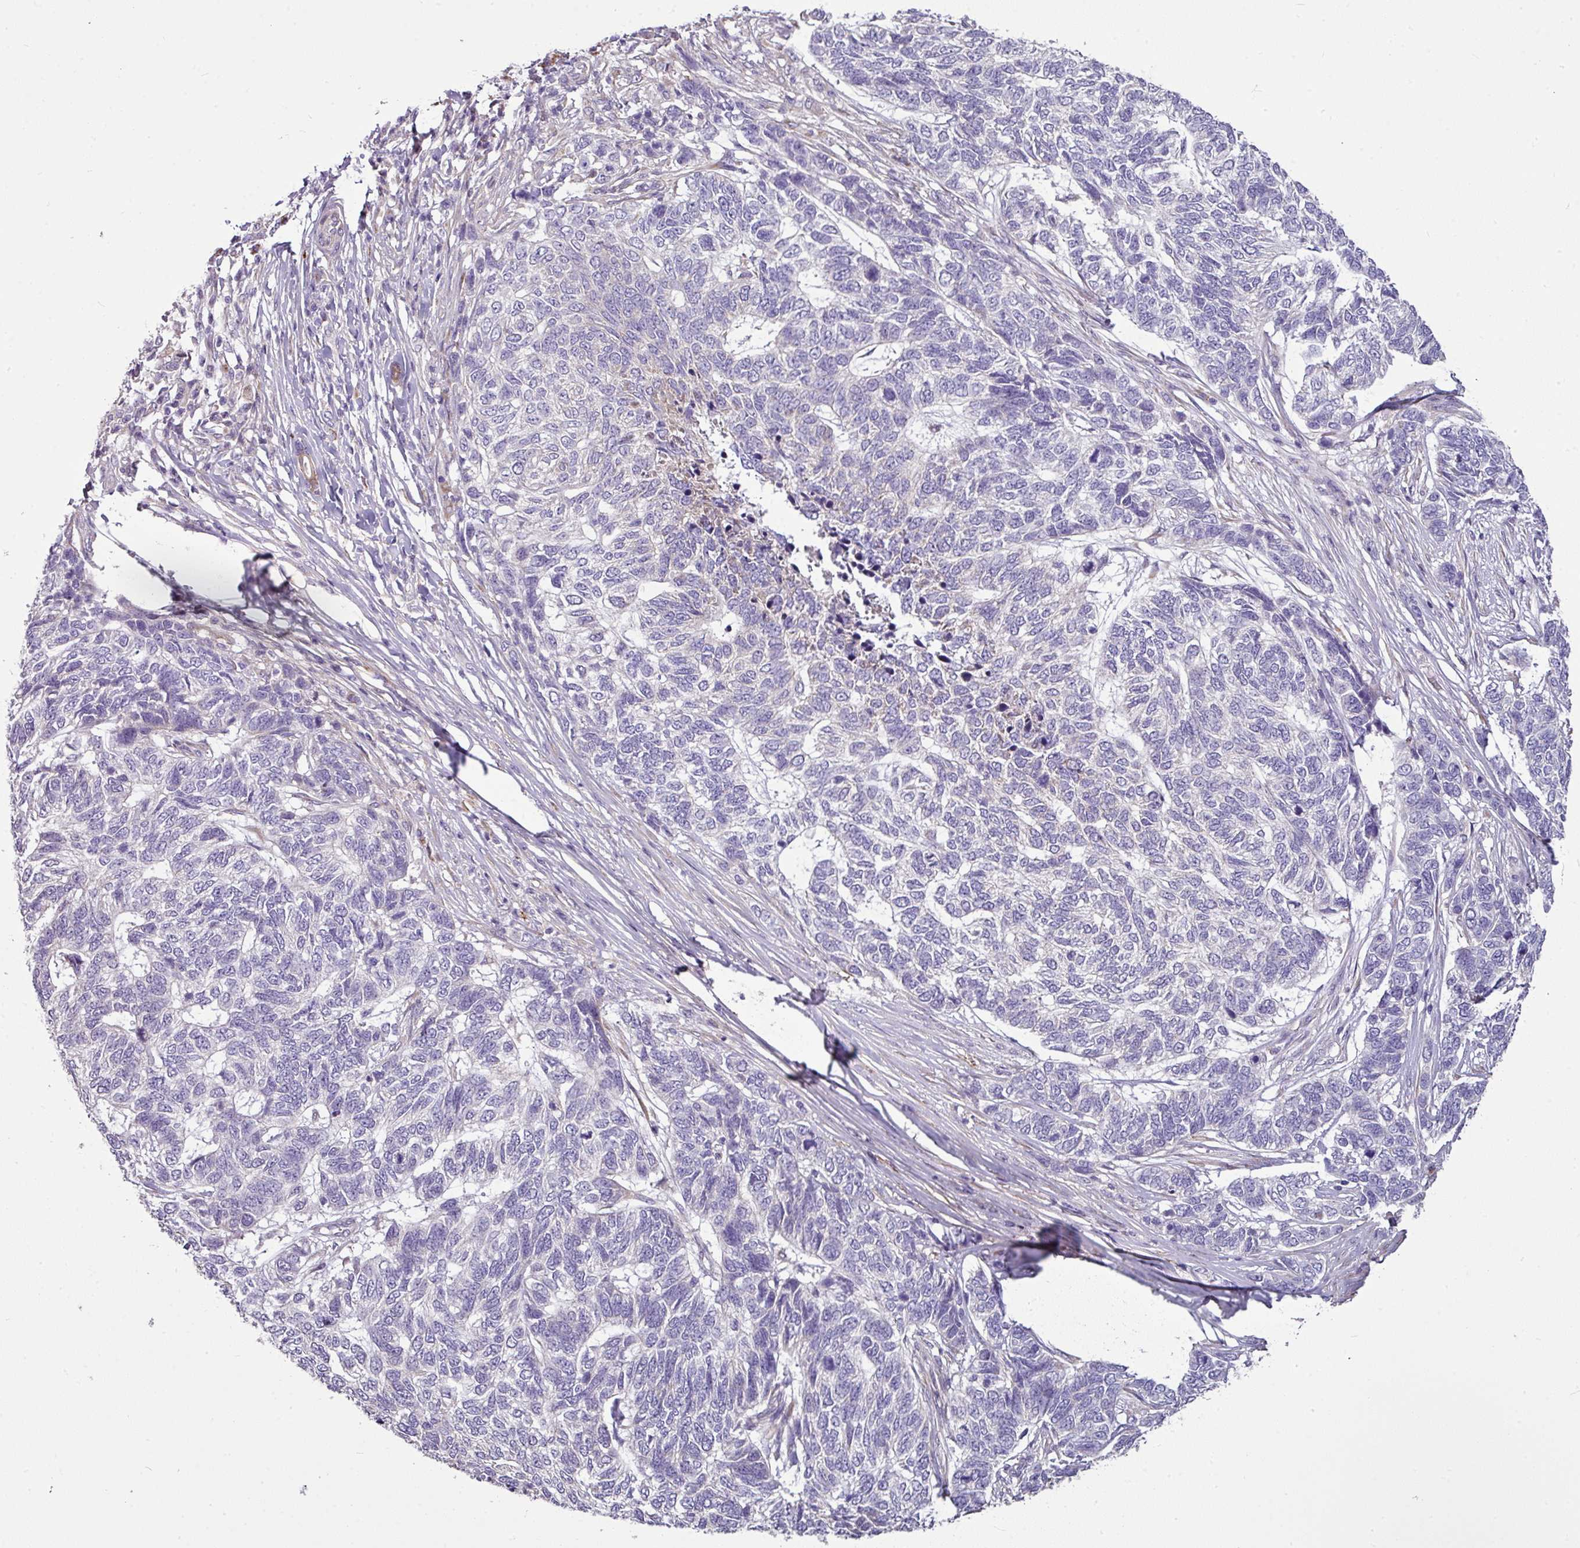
{"staining": {"intensity": "negative", "quantity": "none", "location": "none"}, "tissue": "skin cancer", "cell_type": "Tumor cells", "image_type": "cancer", "snomed": [{"axis": "morphology", "description": "Basal cell carcinoma"}, {"axis": "topography", "description": "Skin"}], "caption": "The photomicrograph demonstrates no staining of tumor cells in skin cancer (basal cell carcinoma).", "gene": "GAN", "patient": {"sex": "female", "age": 65}}